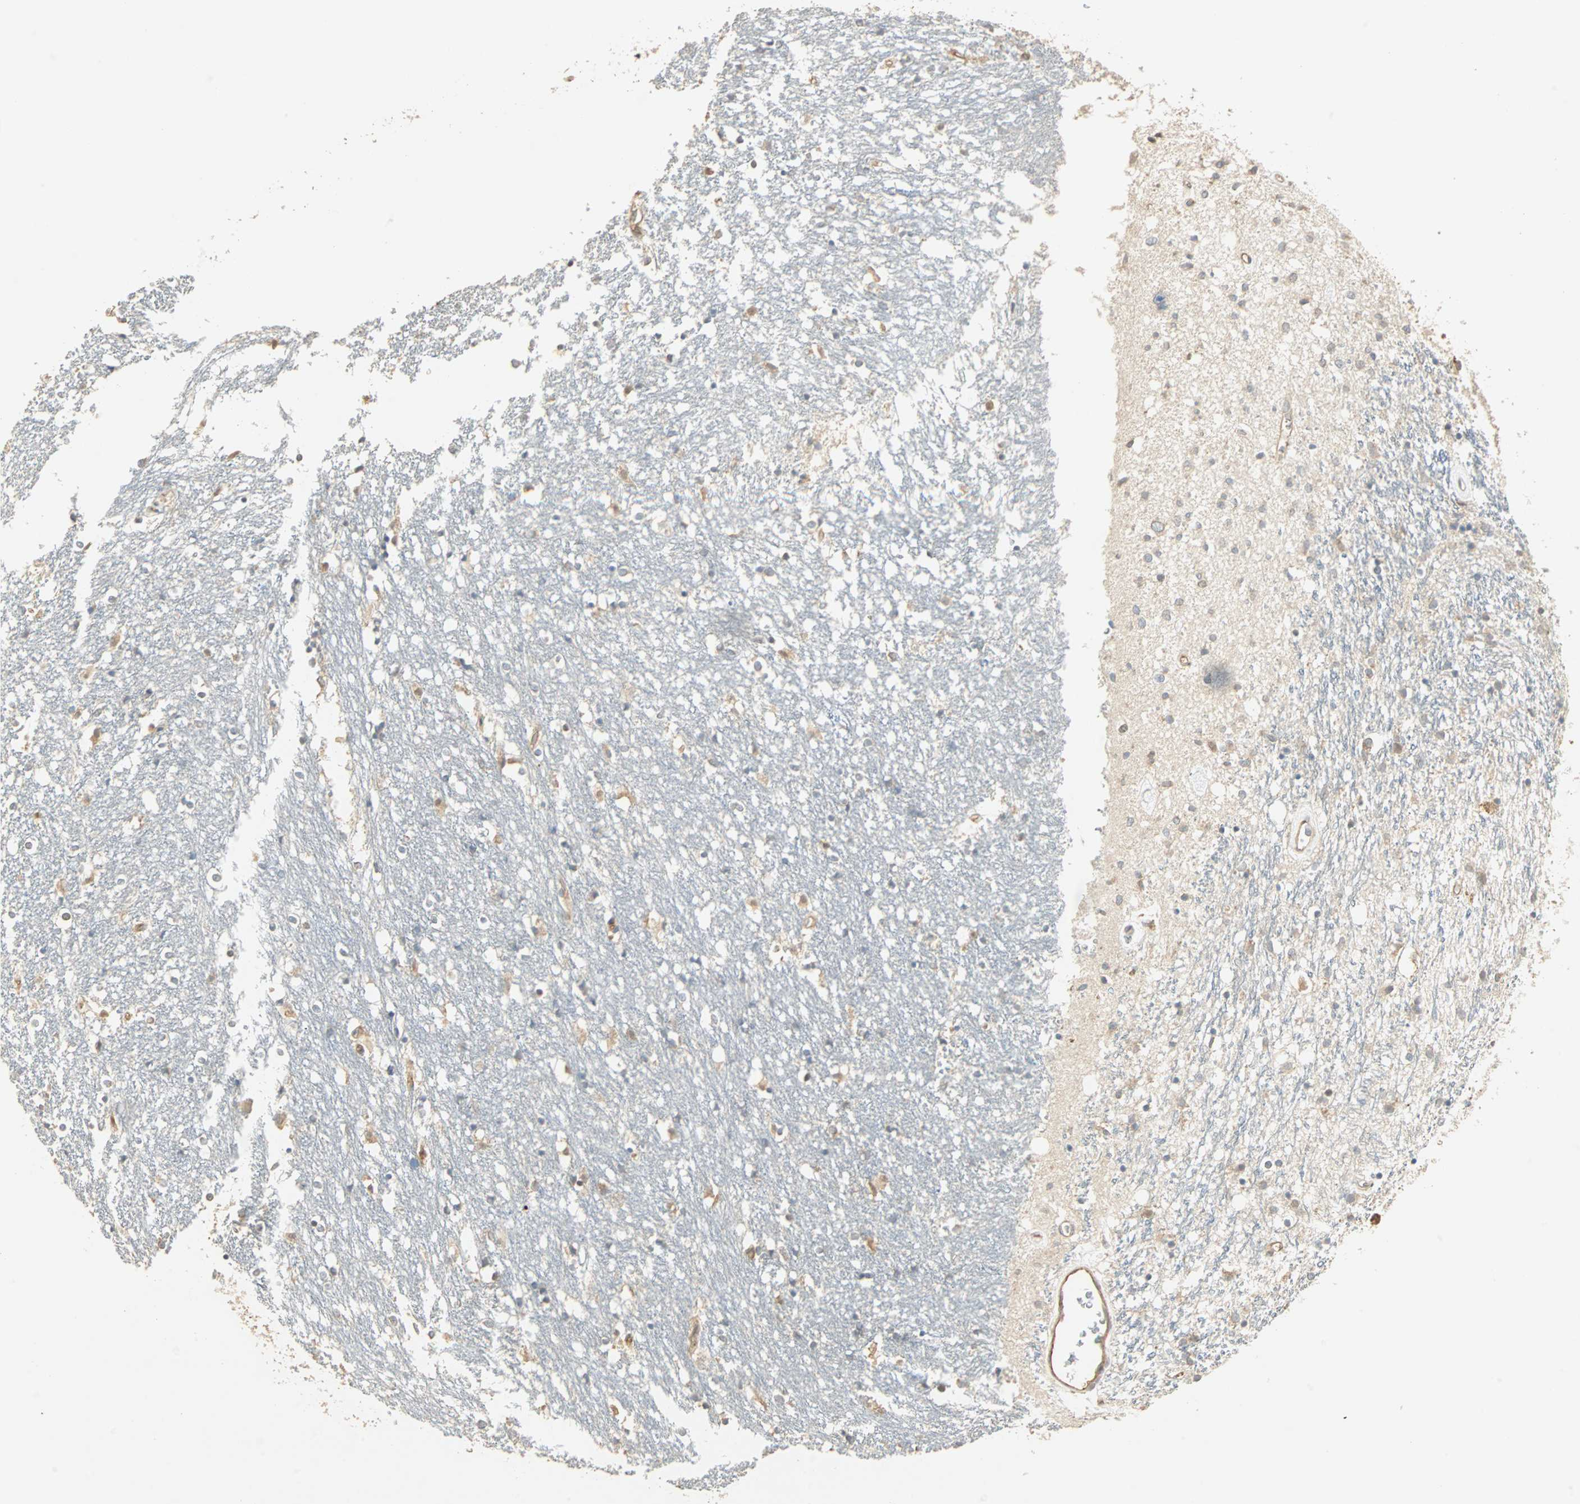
{"staining": {"intensity": "weak", "quantity": "<25%", "location": "cytoplasmic/membranous"}, "tissue": "caudate", "cell_type": "Glial cells", "image_type": "normal", "snomed": [{"axis": "morphology", "description": "Normal tissue, NOS"}, {"axis": "topography", "description": "Lateral ventricle wall"}], "caption": "DAB immunohistochemical staining of normal caudate demonstrates no significant expression in glial cells. The staining was performed using DAB (3,3'-diaminobenzidine) to visualize the protein expression in brown, while the nuclei were stained in blue with hematoxylin (Magnification: 20x).", "gene": "GALK1", "patient": {"sex": "female", "age": 54}}